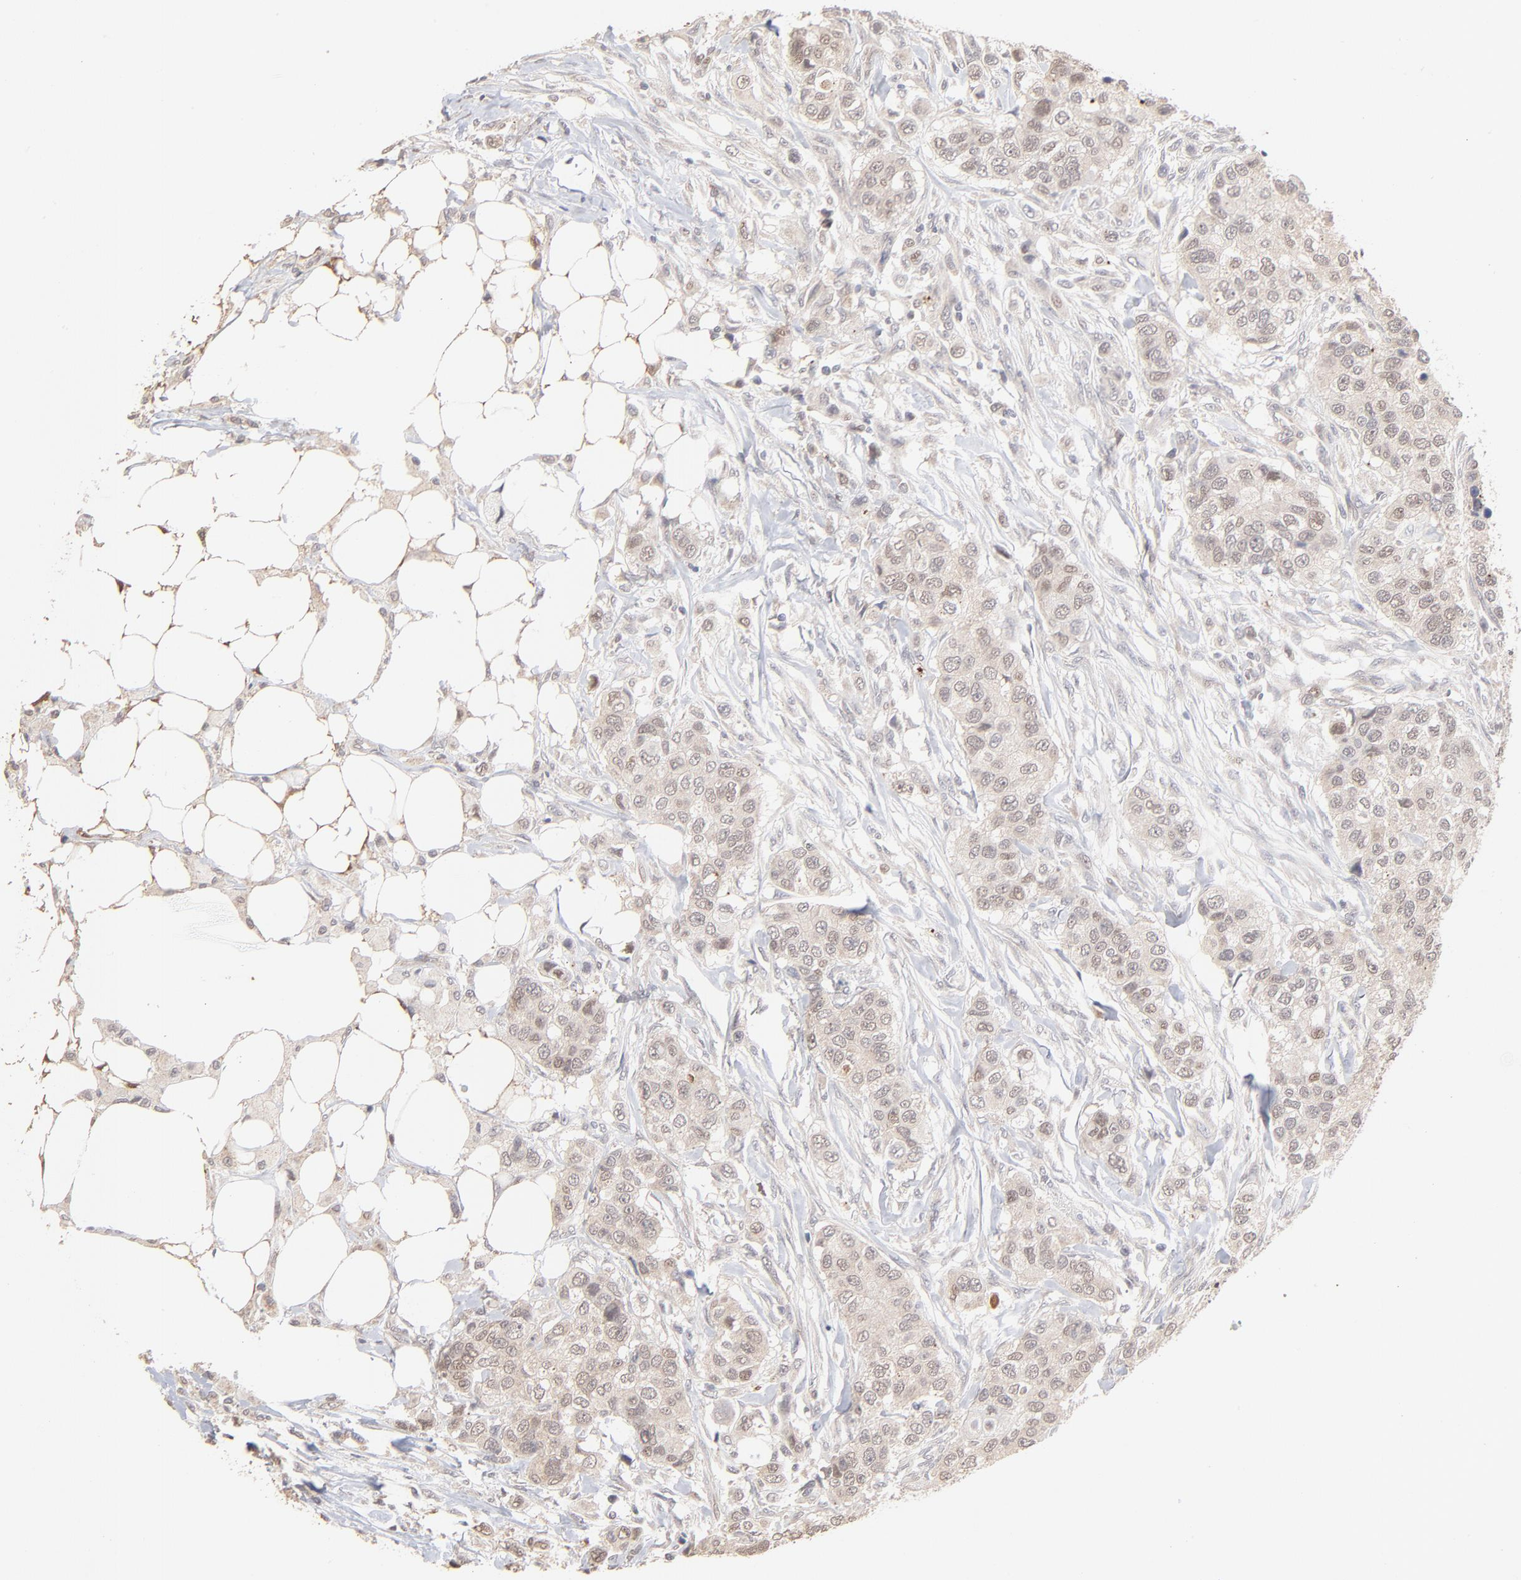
{"staining": {"intensity": "weak", "quantity": "25%-75%", "location": "cytoplasmic/membranous,nuclear"}, "tissue": "breast cancer", "cell_type": "Tumor cells", "image_type": "cancer", "snomed": [{"axis": "morphology", "description": "Normal tissue, NOS"}, {"axis": "morphology", "description": "Duct carcinoma"}, {"axis": "topography", "description": "Breast"}], "caption": "Breast cancer (infiltrating ductal carcinoma) stained with a protein marker exhibits weak staining in tumor cells.", "gene": "MSL2", "patient": {"sex": "female", "age": 49}}